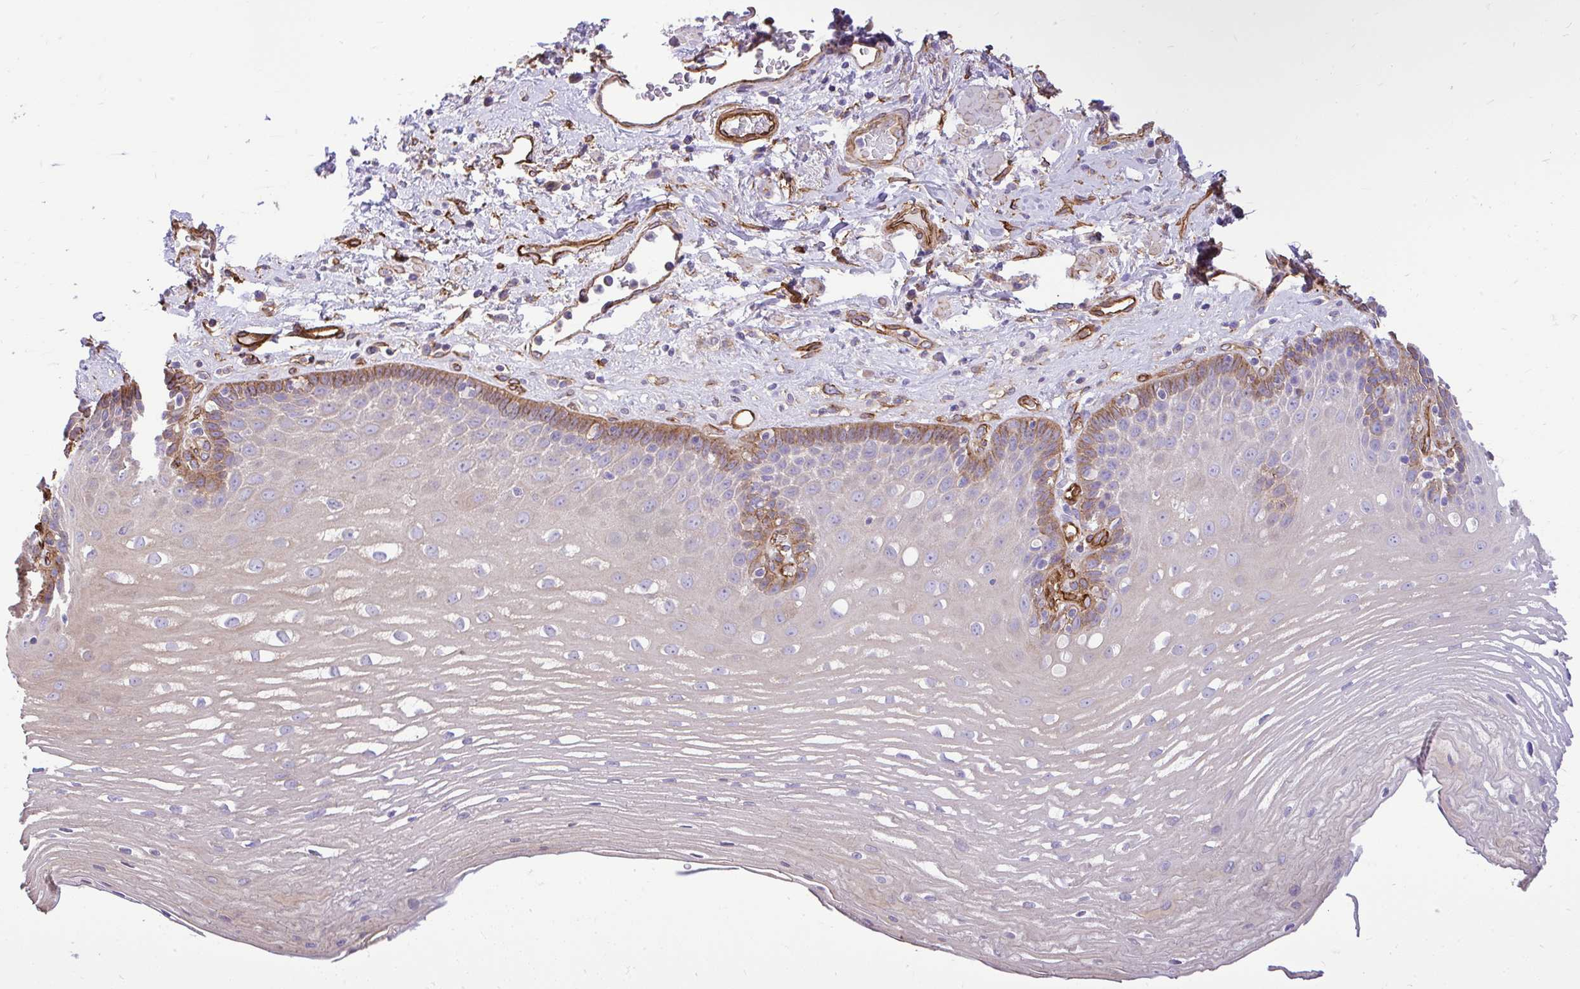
{"staining": {"intensity": "moderate", "quantity": "25%-75%", "location": "cytoplasmic/membranous"}, "tissue": "esophagus", "cell_type": "Squamous epithelial cells", "image_type": "normal", "snomed": [{"axis": "morphology", "description": "Normal tissue, NOS"}, {"axis": "topography", "description": "Esophagus"}], "caption": "Moderate cytoplasmic/membranous protein expression is seen in about 25%-75% of squamous epithelial cells in esophagus. The protein of interest is shown in brown color, while the nuclei are stained blue.", "gene": "PTPRK", "patient": {"sex": "male", "age": 62}}